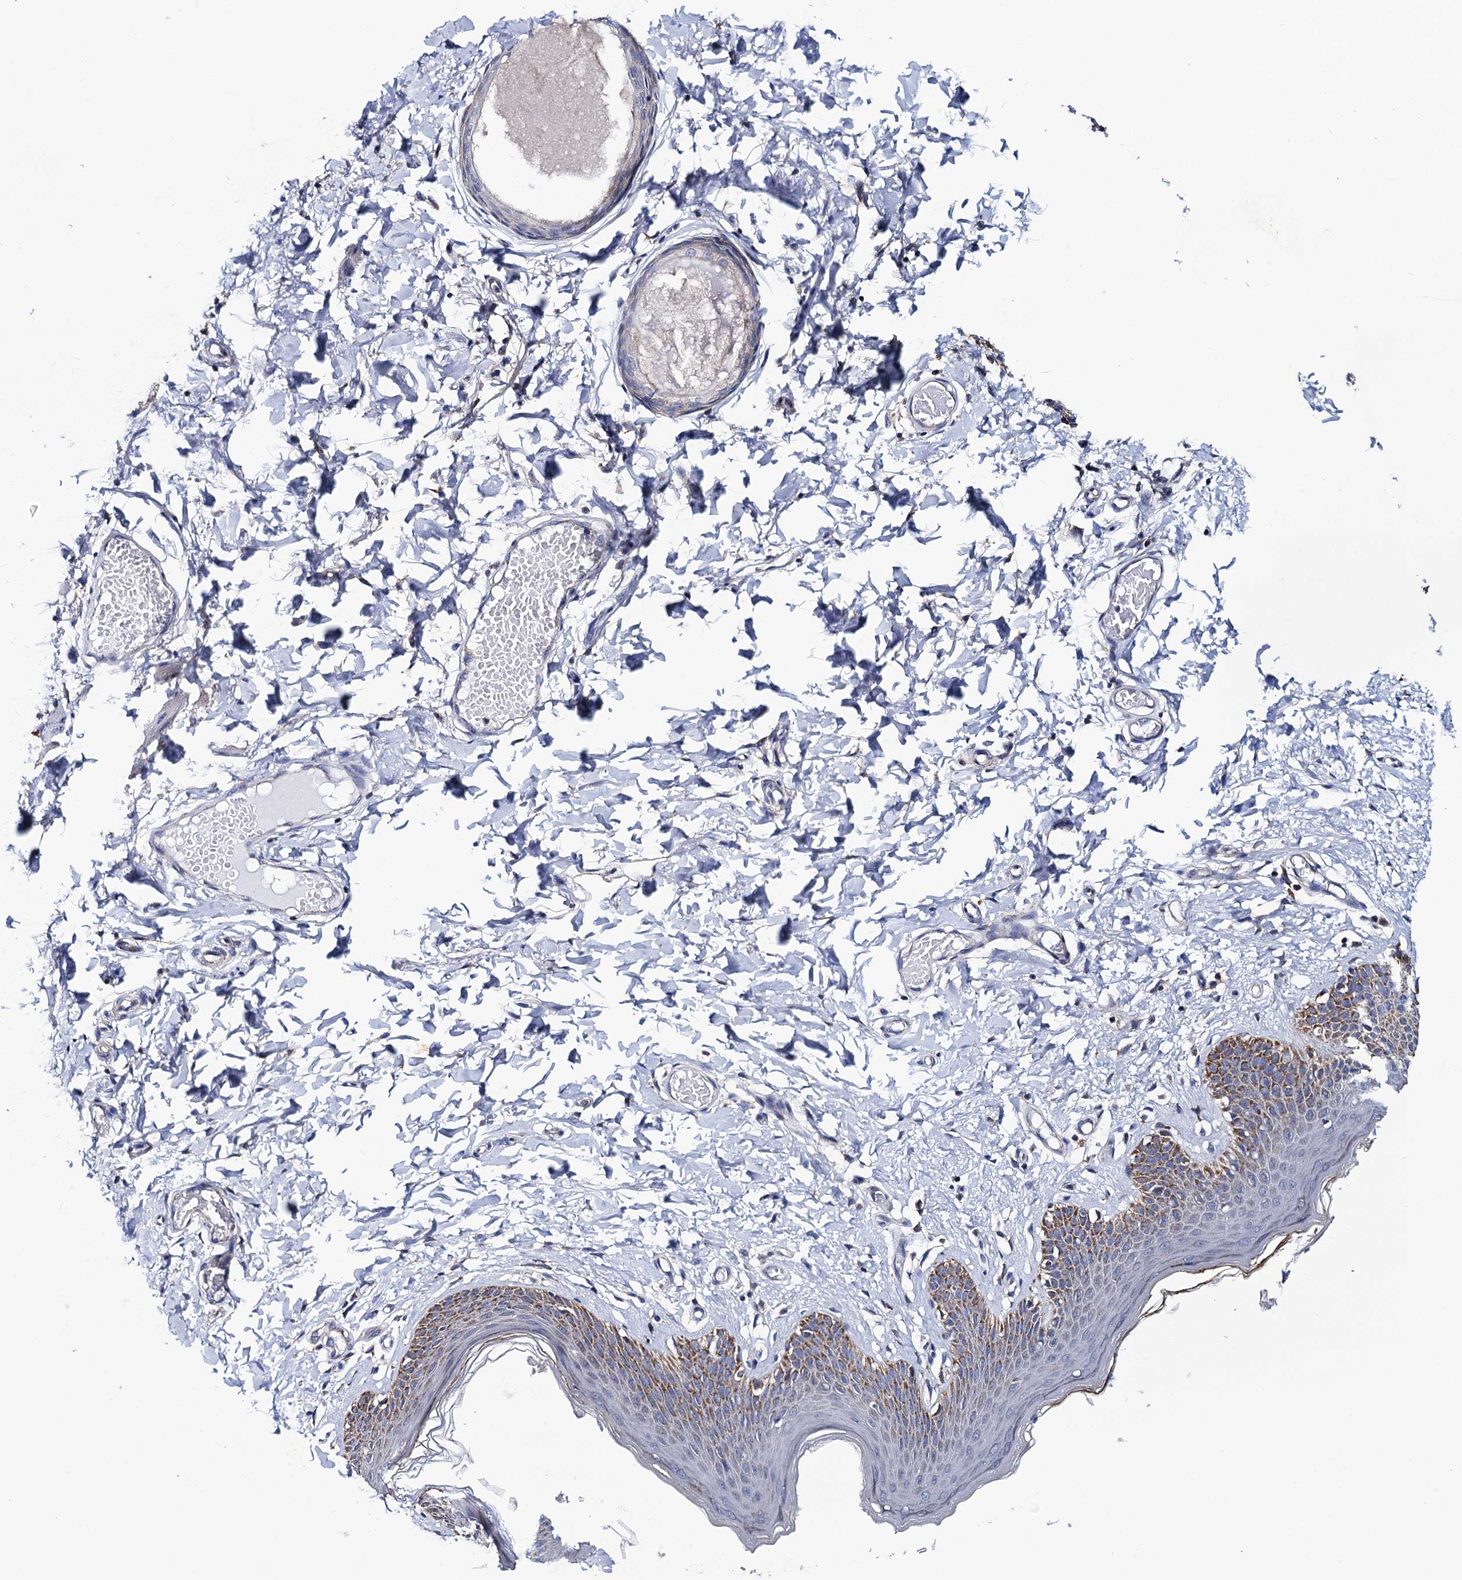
{"staining": {"intensity": "moderate", "quantity": "25%-75%", "location": "cytoplasmic/membranous"}, "tissue": "skin", "cell_type": "Epidermal cells", "image_type": "normal", "snomed": [{"axis": "morphology", "description": "Normal tissue, NOS"}, {"axis": "topography", "description": "Vulva"}], "caption": "An image of human skin stained for a protein exhibits moderate cytoplasmic/membranous brown staining in epidermal cells. (brown staining indicates protein expression, while blue staining denotes nuclei).", "gene": "PTCD3", "patient": {"sex": "female", "age": 66}}